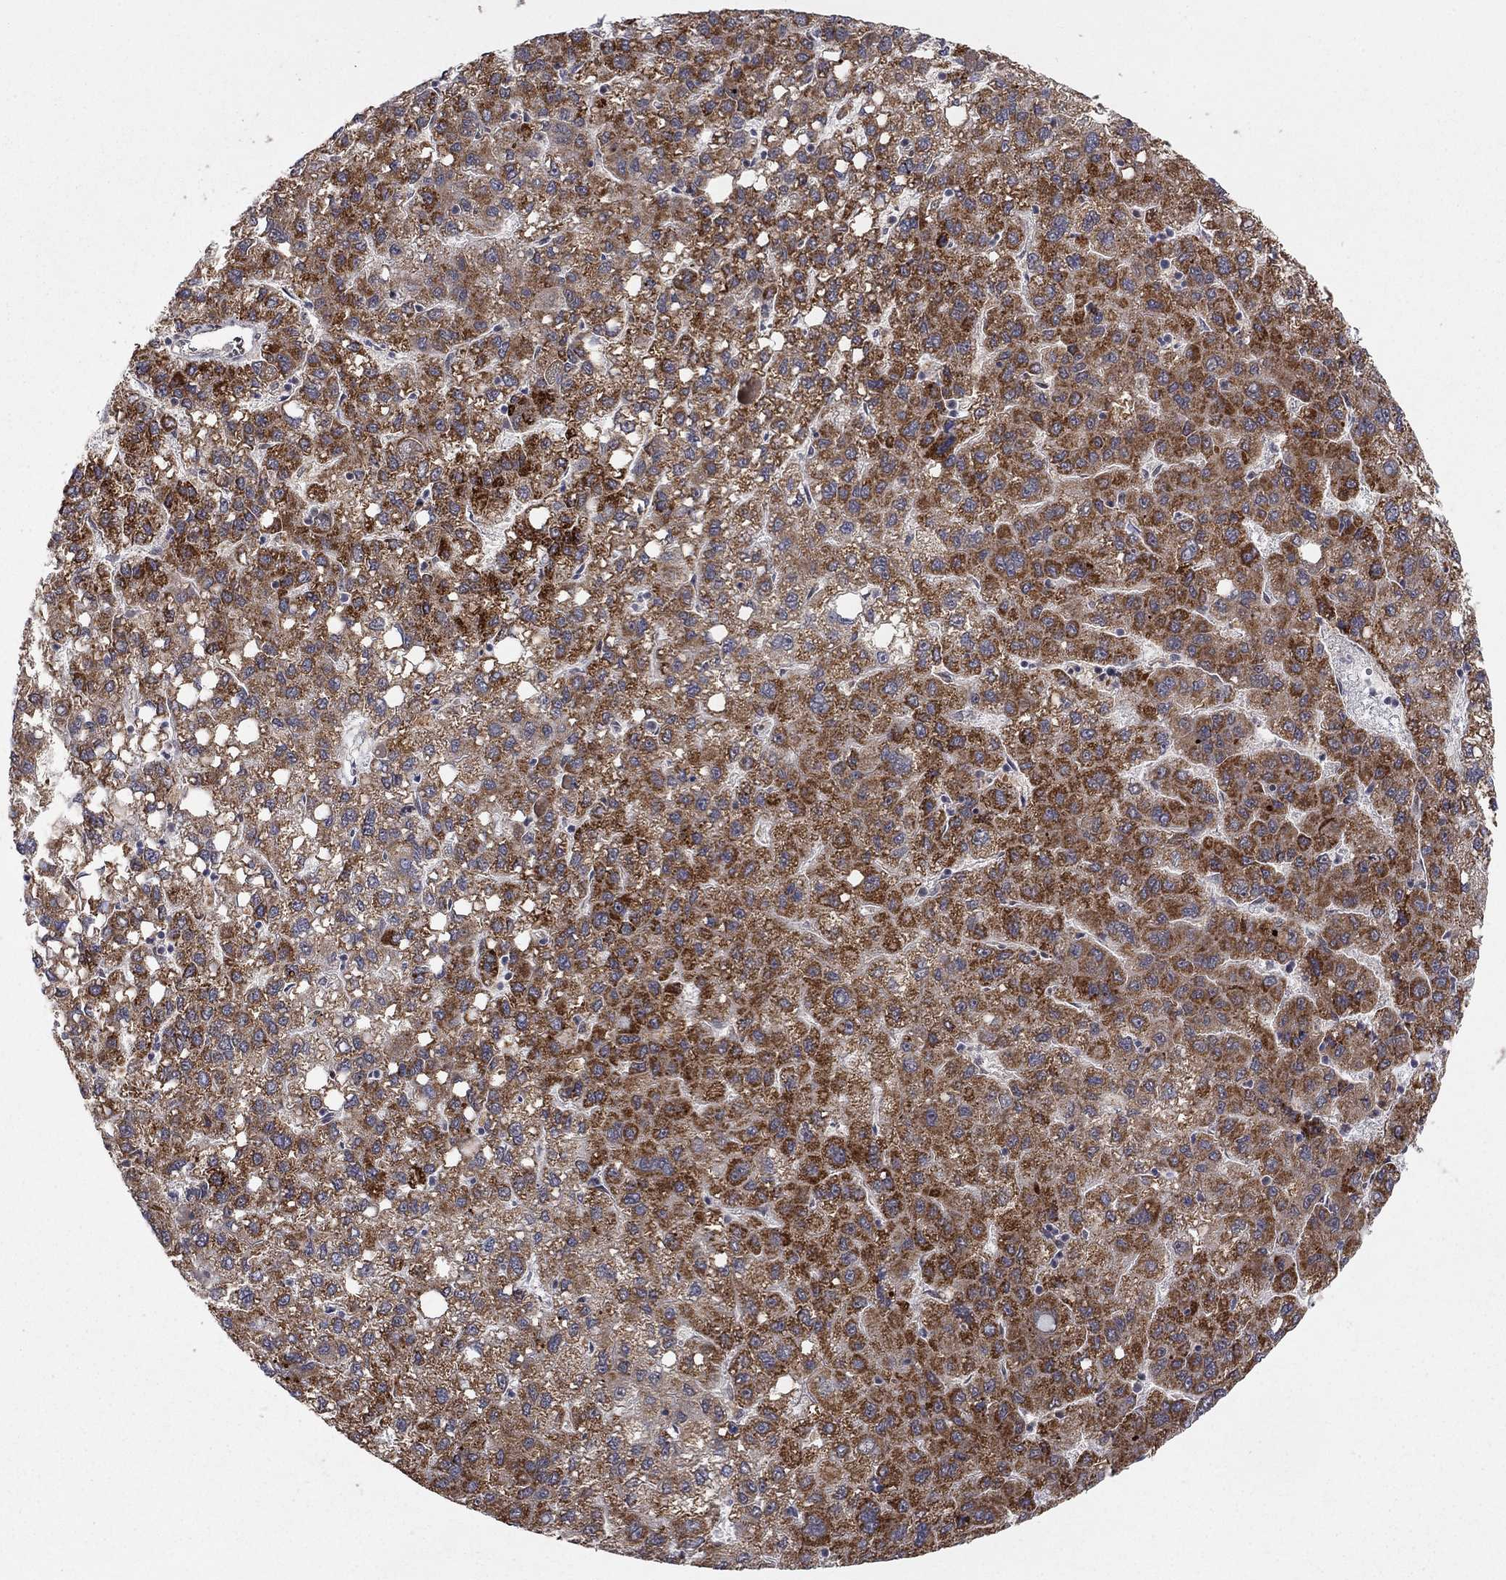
{"staining": {"intensity": "strong", "quantity": ">75%", "location": "cytoplasmic/membranous"}, "tissue": "liver cancer", "cell_type": "Tumor cells", "image_type": "cancer", "snomed": [{"axis": "morphology", "description": "Carcinoma, Hepatocellular, NOS"}, {"axis": "topography", "description": "Liver"}], "caption": "The immunohistochemical stain shows strong cytoplasmic/membranous expression in tumor cells of hepatocellular carcinoma (liver) tissue.", "gene": "ZNF395", "patient": {"sex": "female", "age": 82}}